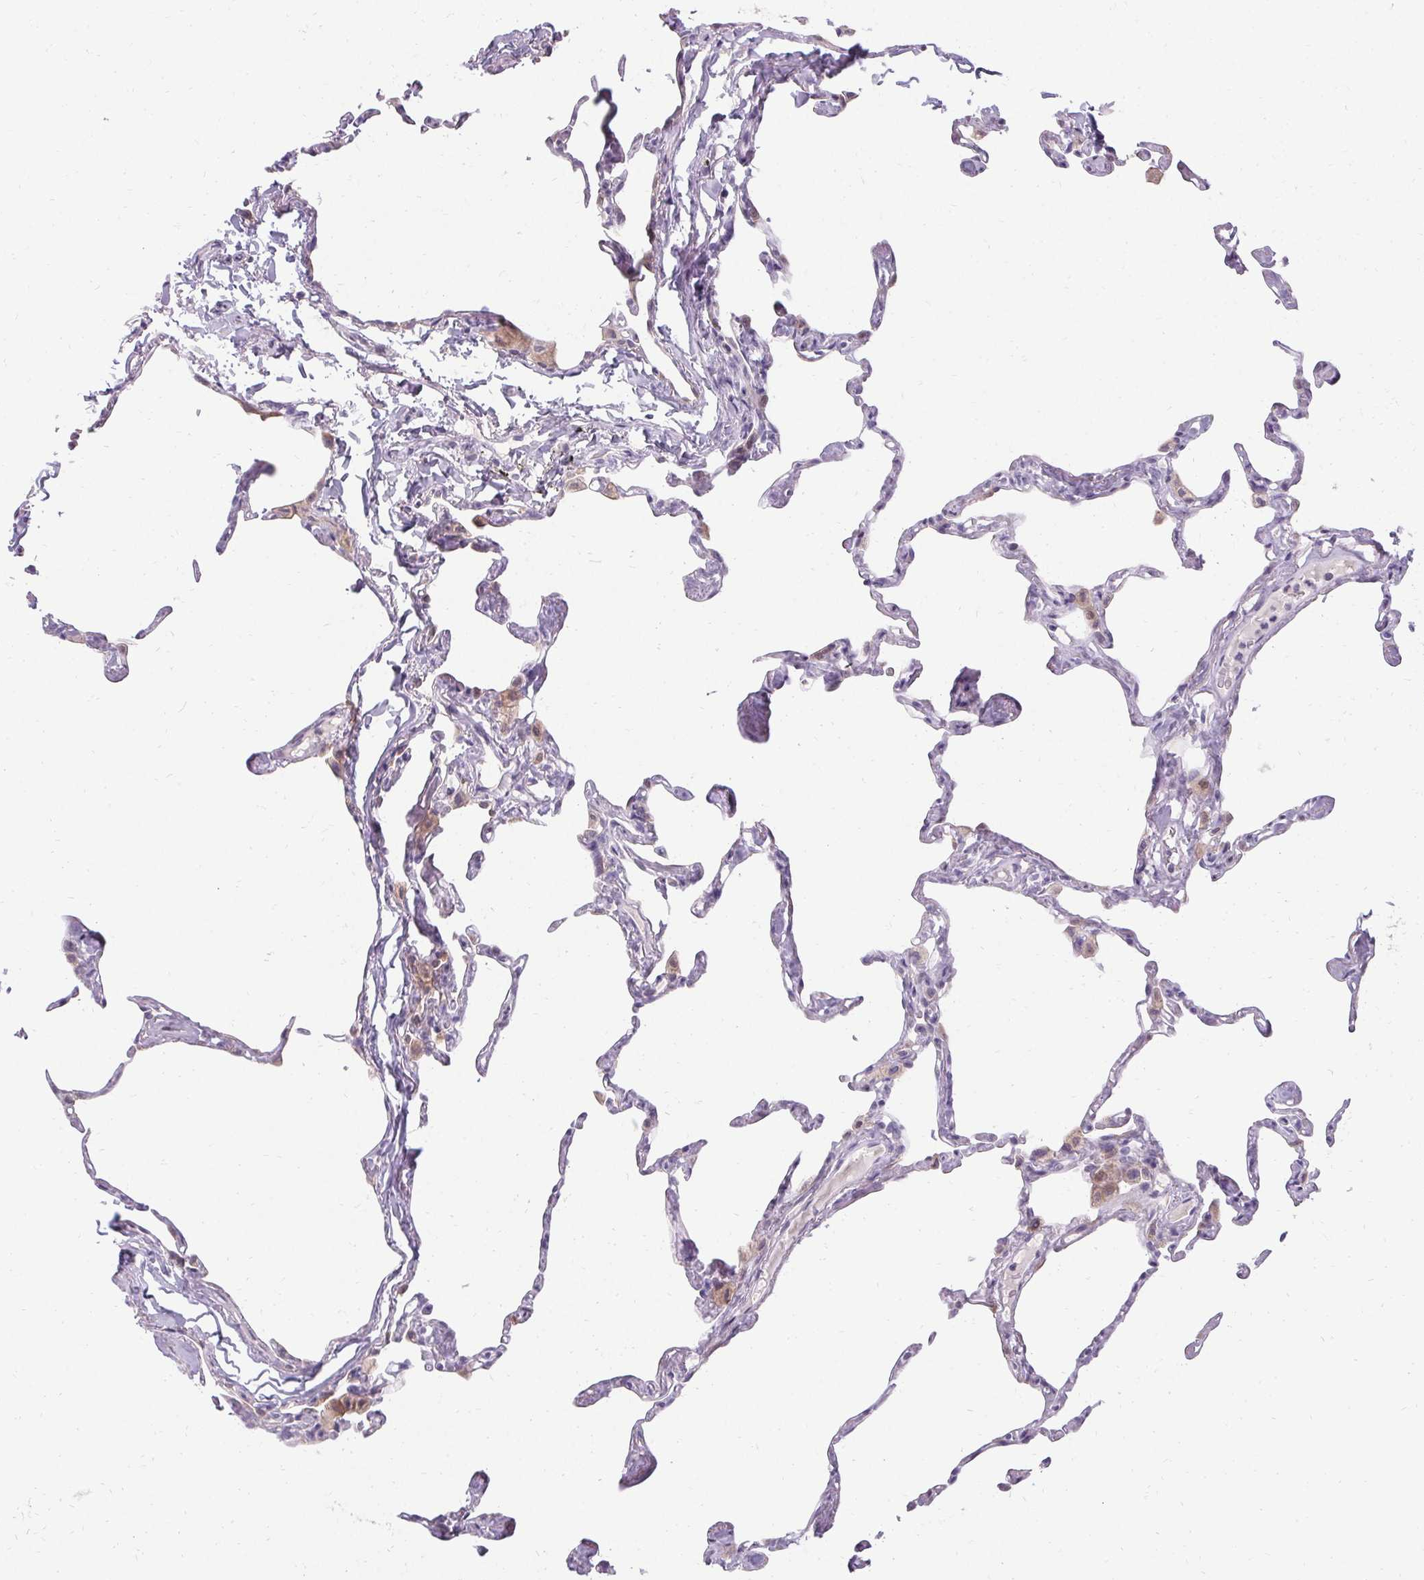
{"staining": {"intensity": "negative", "quantity": "none", "location": "none"}, "tissue": "lung", "cell_type": "Alveolar cells", "image_type": "normal", "snomed": [{"axis": "morphology", "description": "Normal tissue, NOS"}, {"axis": "topography", "description": "Lung"}], "caption": "Human lung stained for a protein using immunohistochemistry (IHC) exhibits no staining in alveolar cells.", "gene": "HSD17B3", "patient": {"sex": "male", "age": 65}}